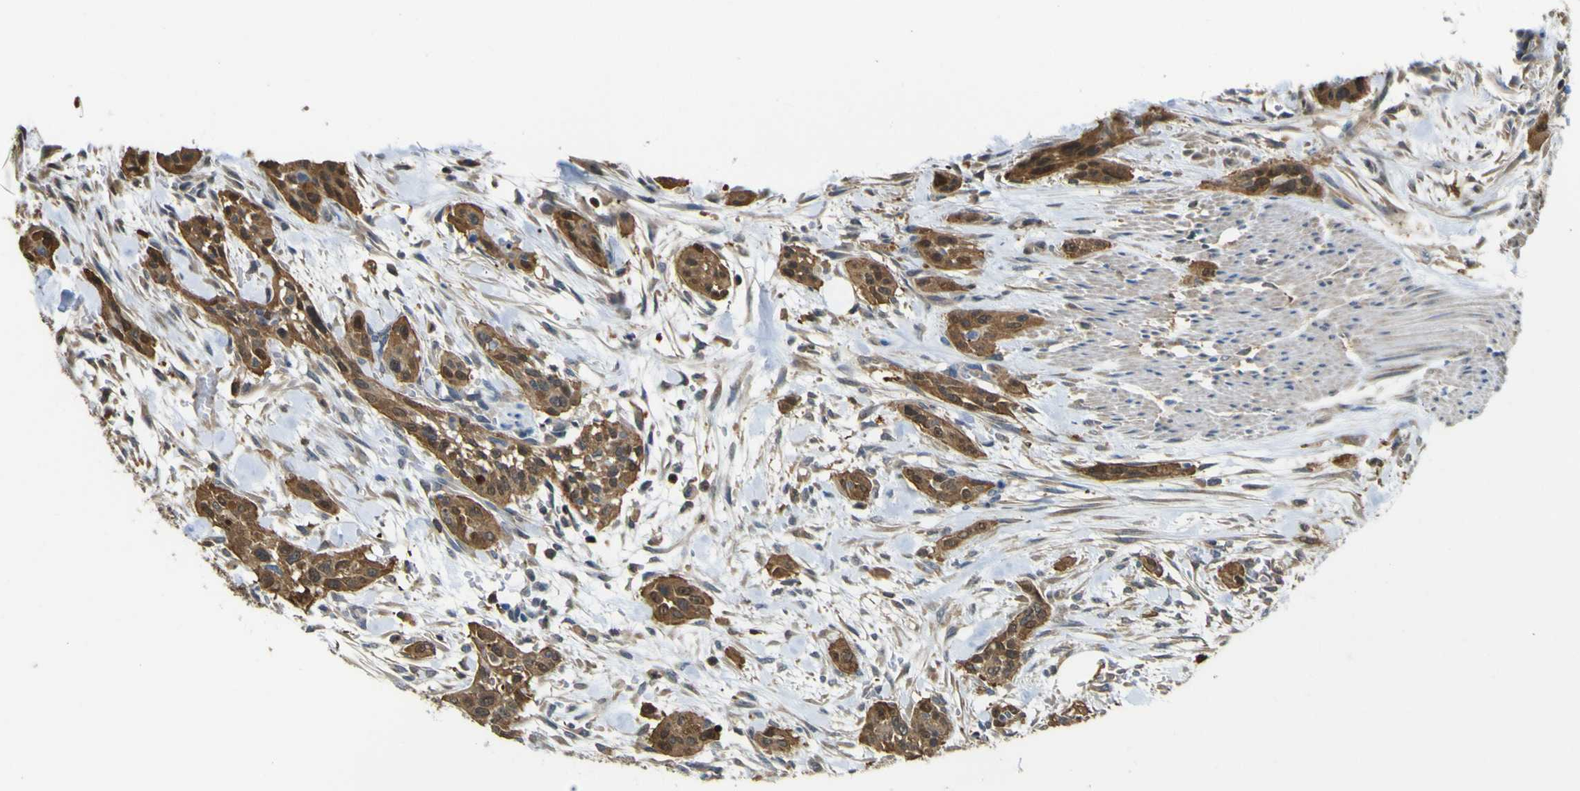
{"staining": {"intensity": "moderate", "quantity": ">75%", "location": "cytoplasmic/membranous,nuclear"}, "tissue": "urothelial cancer", "cell_type": "Tumor cells", "image_type": "cancer", "snomed": [{"axis": "morphology", "description": "Urothelial carcinoma, High grade"}, {"axis": "topography", "description": "Urinary bladder"}], "caption": "Immunohistochemistry photomicrograph of urothelial cancer stained for a protein (brown), which reveals medium levels of moderate cytoplasmic/membranous and nuclear staining in about >75% of tumor cells.", "gene": "ABHD3", "patient": {"sex": "male", "age": 35}}